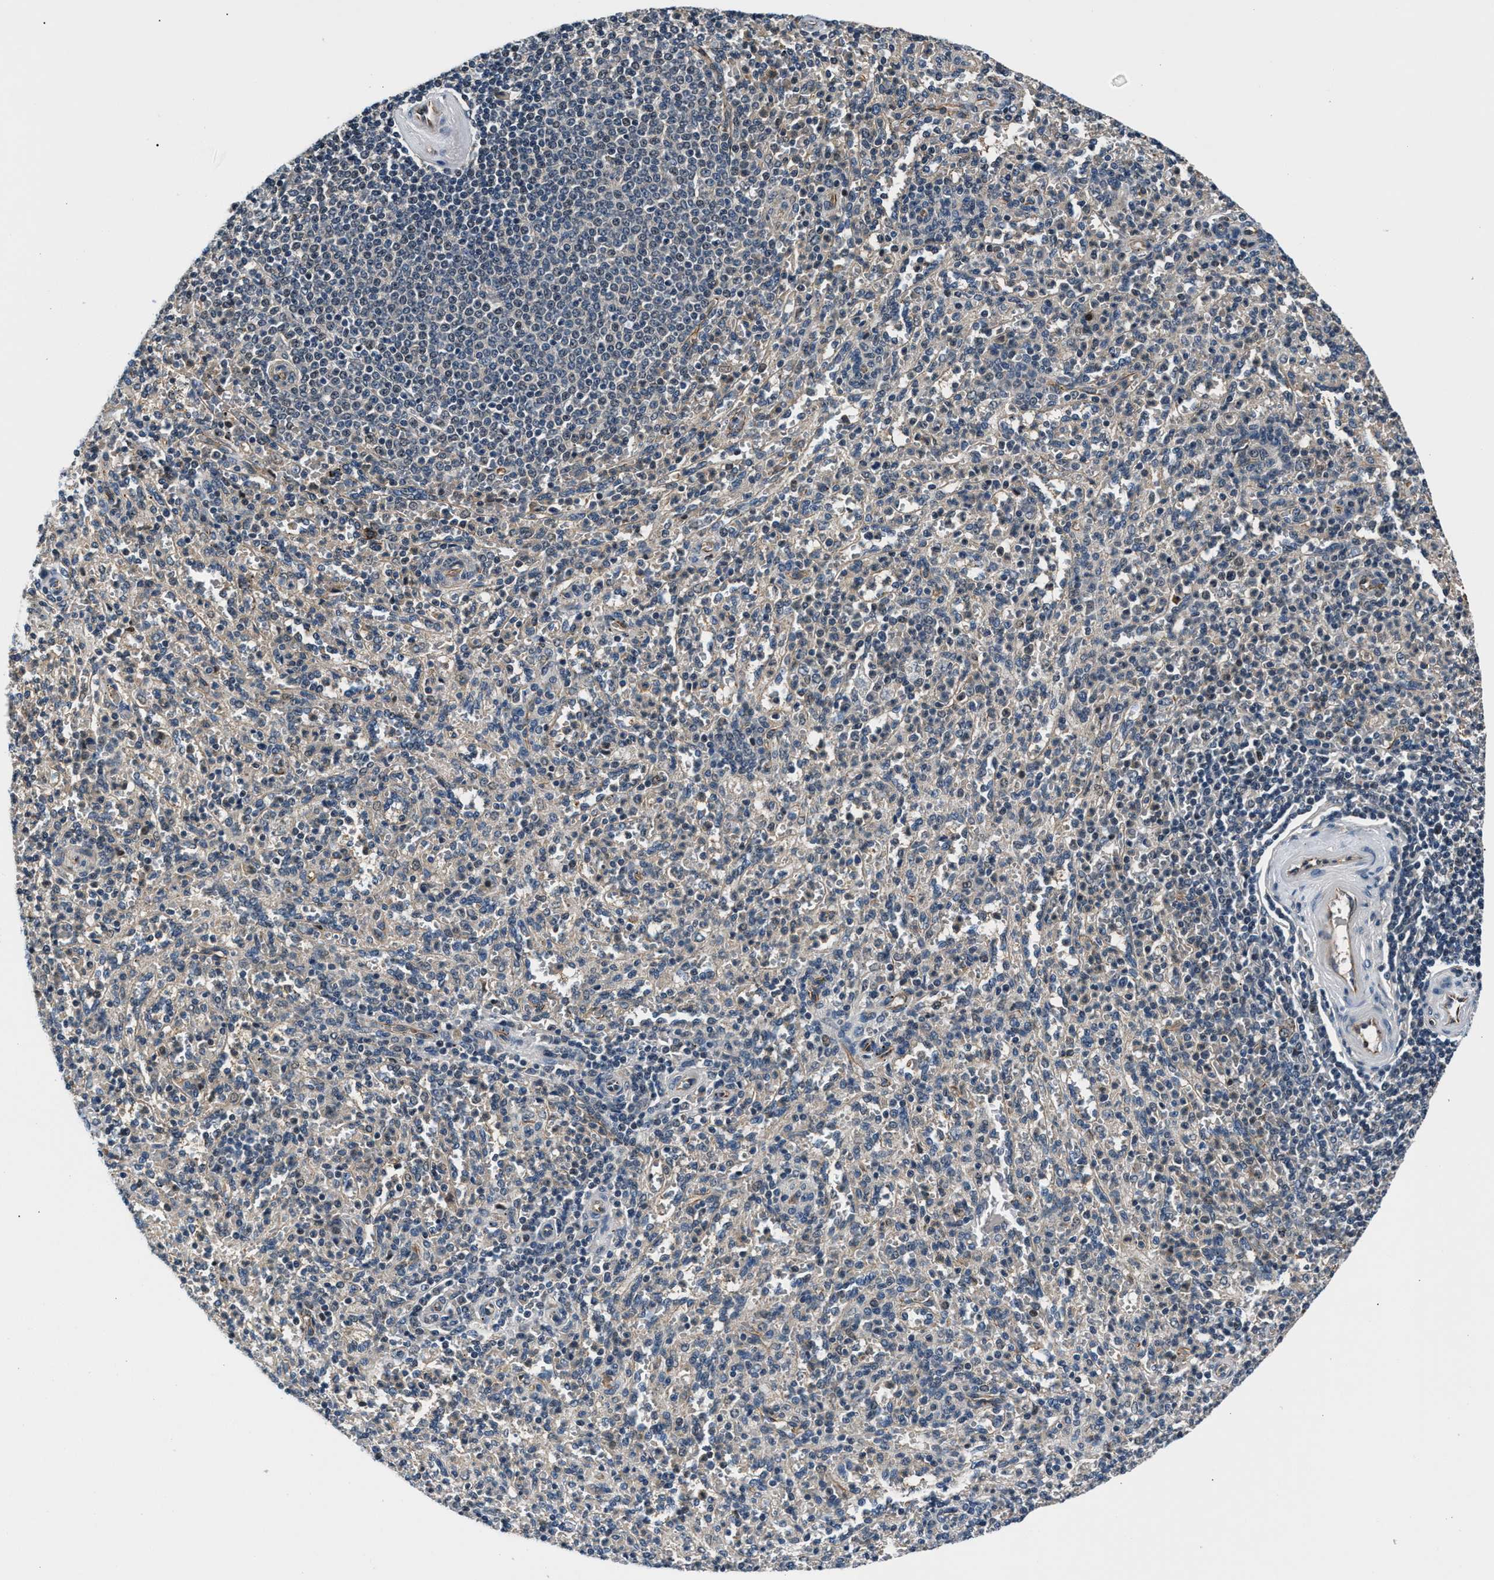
{"staining": {"intensity": "weak", "quantity": "<25%", "location": "nuclear"}, "tissue": "spleen", "cell_type": "Cells in red pulp", "image_type": "normal", "snomed": [{"axis": "morphology", "description": "Normal tissue, NOS"}, {"axis": "topography", "description": "Spleen"}], "caption": "Immunohistochemistry of normal spleen reveals no expression in cells in red pulp.", "gene": "RBM33", "patient": {"sex": "male", "age": 36}}